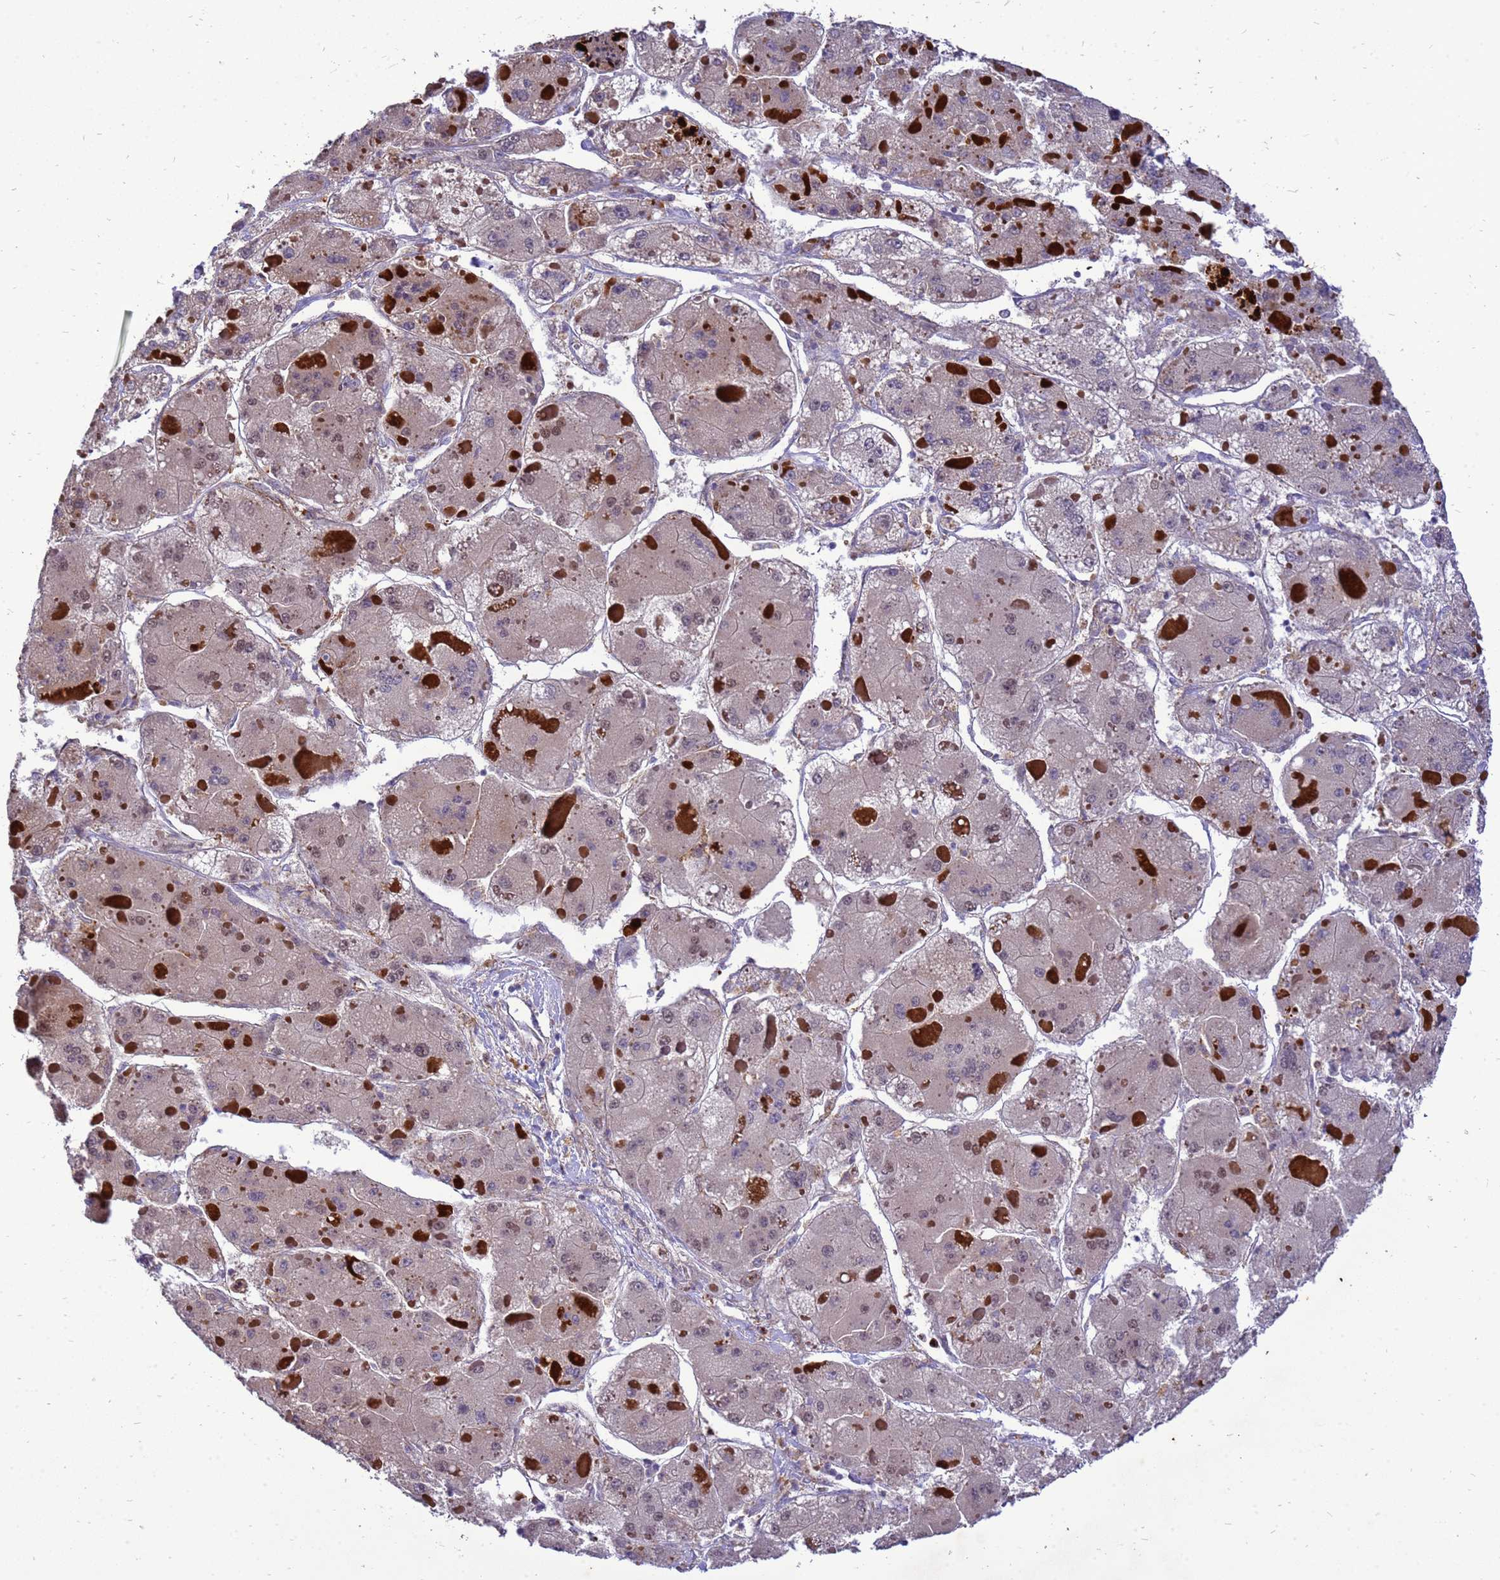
{"staining": {"intensity": "weak", "quantity": "<25%", "location": "nuclear"}, "tissue": "liver cancer", "cell_type": "Tumor cells", "image_type": "cancer", "snomed": [{"axis": "morphology", "description": "Carcinoma, Hepatocellular, NOS"}, {"axis": "topography", "description": "Liver"}], "caption": "A high-resolution micrograph shows IHC staining of liver hepatocellular carcinoma, which reveals no significant expression in tumor cells.", "gene": "RNF215", "patient": {"sex": "female", "age": 73}}